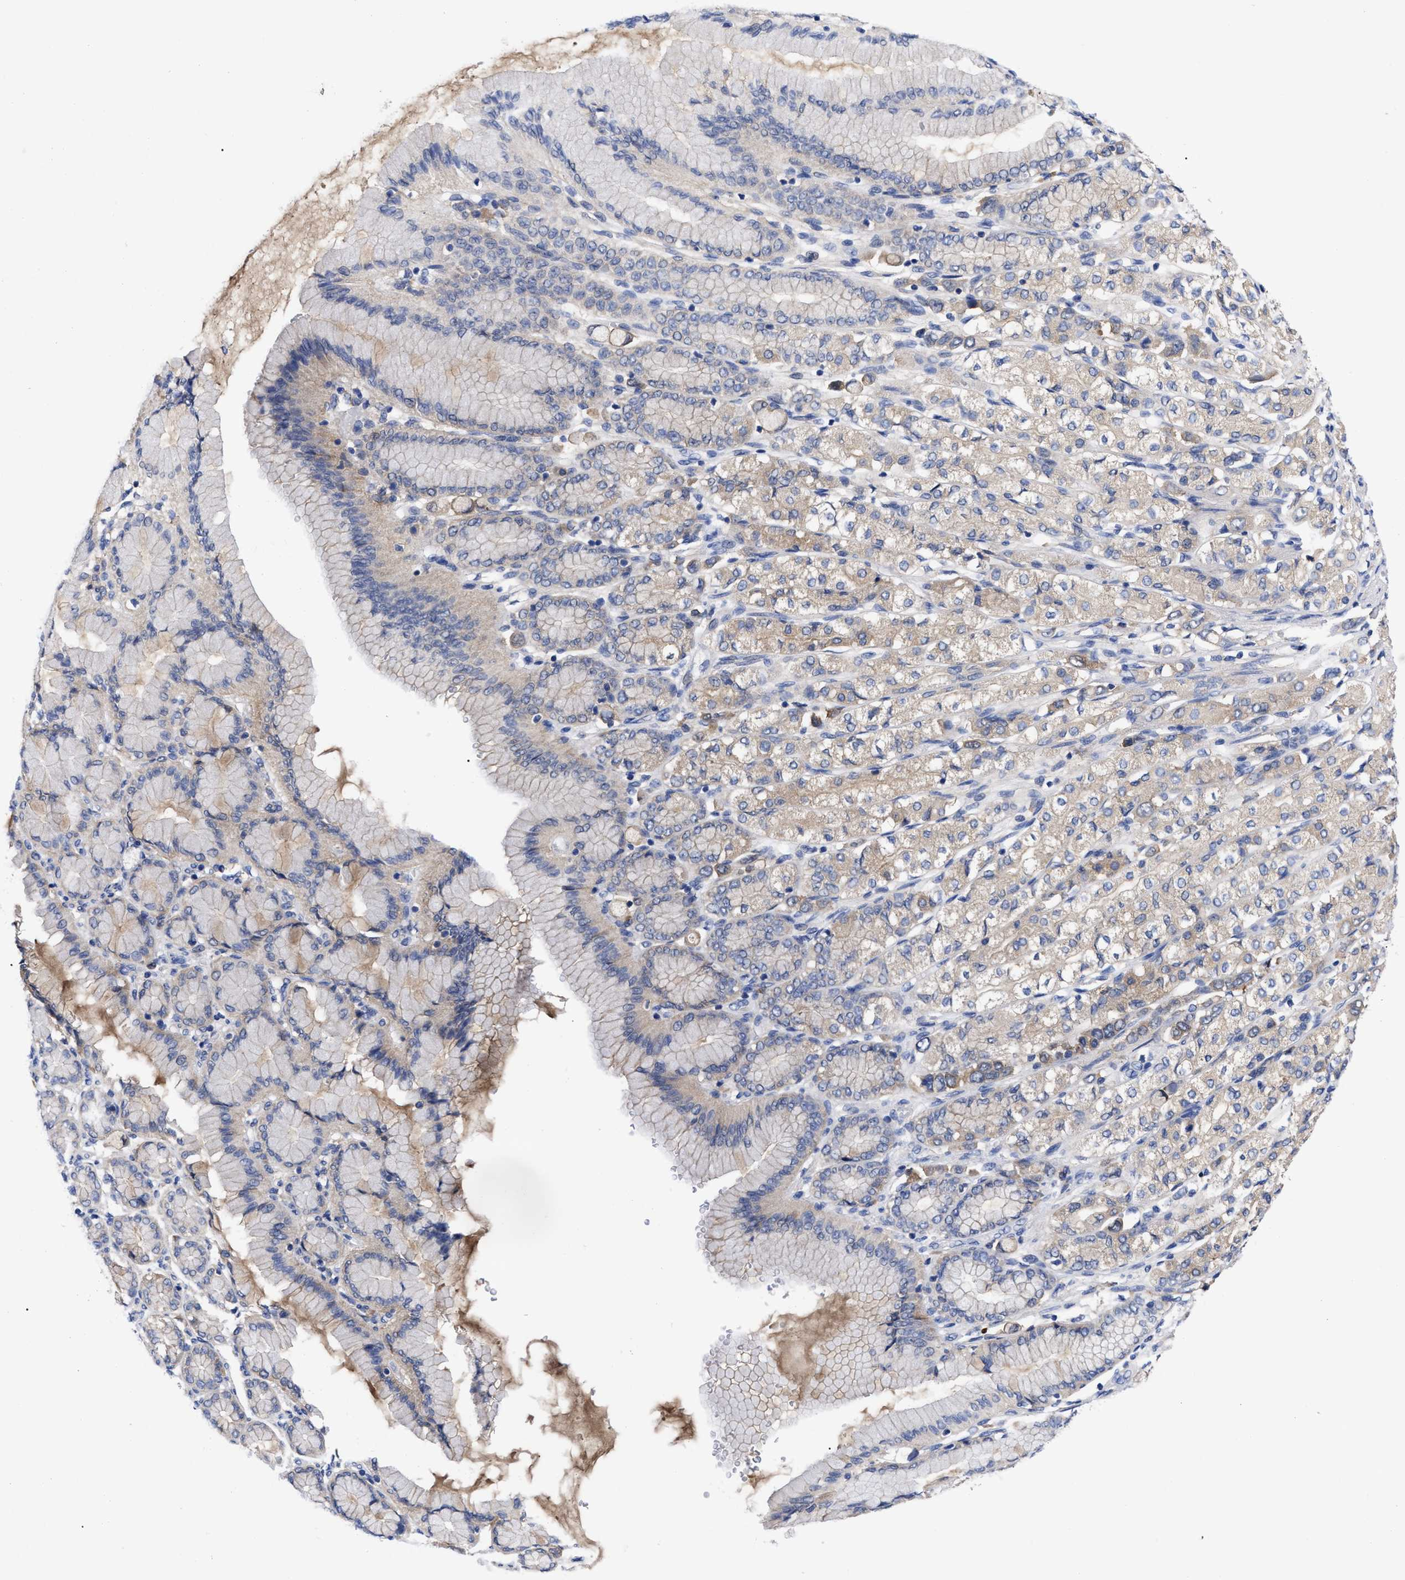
{"staining": {"intensity": "weak", "quantity": ">75%", "location": "cytoplasmic/membranous"}, "tissue": "stomach cancer", "cell_type": "Tumor cells", "image_type": "cancer", "snomed": [{"axis": "morphology", "description": "Adenocarcinoma, NOS"}, {"axis": "topography", "description": "Stomach"}], "caption": "Stomach cancer was stained to show a protein in brown. There is low levels of weak cytoplasmic/membranous staining in about >75% of tumor cells.", "gene": "RBKS", "patient": {"sex": "female", "age": 65}}